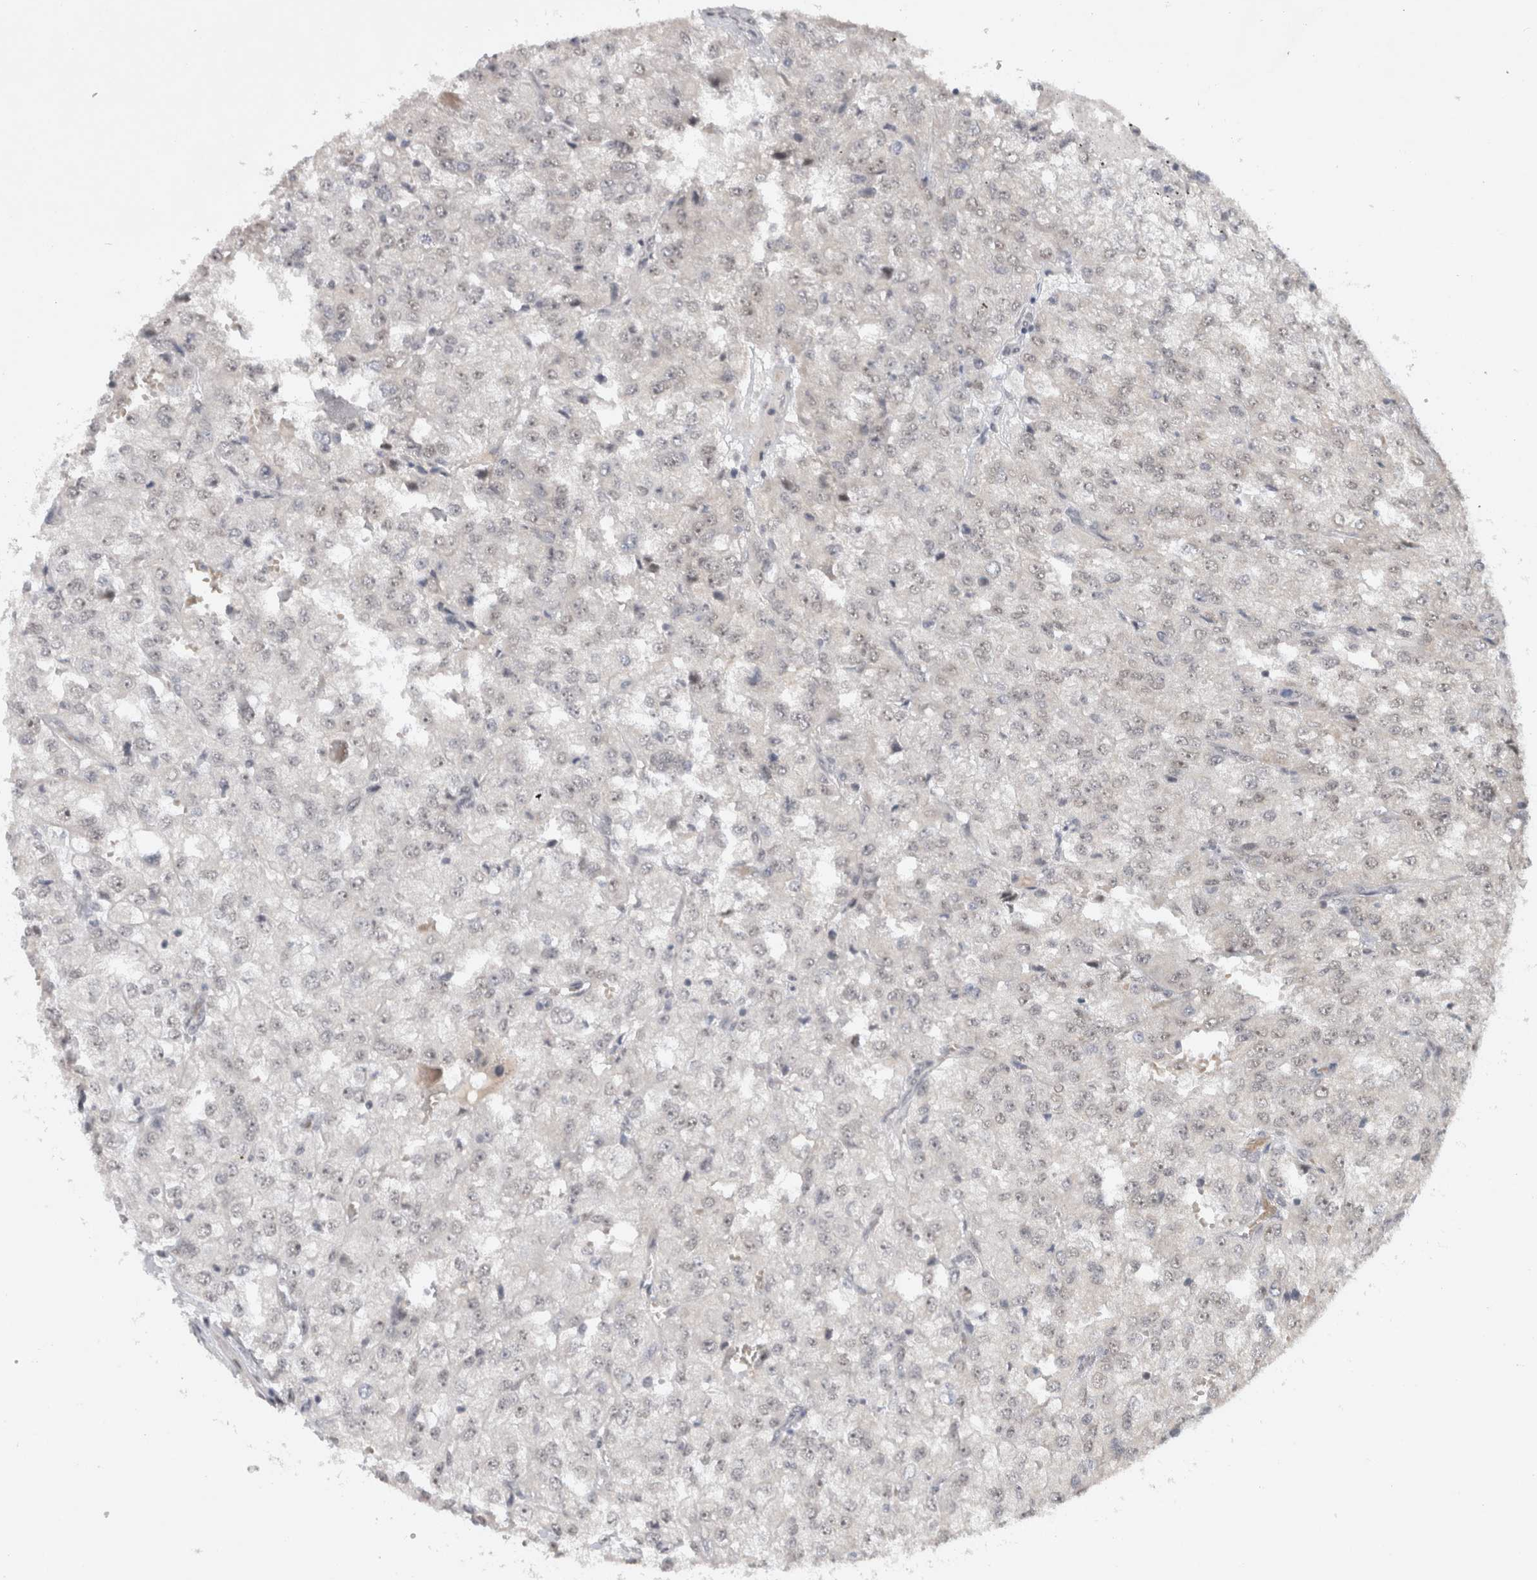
{"staining": {"intensity": "negative", "quantity": "none", "location": "none"}, "tissue": "renal cancer", "cell_type": "Tumor cells", "image_type": "cancer", "snomed": [{"axis": "morphology", "description": "Adenocarcinoma, NOS"}, {"axis": "topography", "description": "Kidney"}], "caption": "Immunohistochemistry histopathology image of renal cancer stained for a protein (brown), which displays no expression in tumor cells.", "gene": "HESX1", "patient": {"sex": "female", "age": 54}}